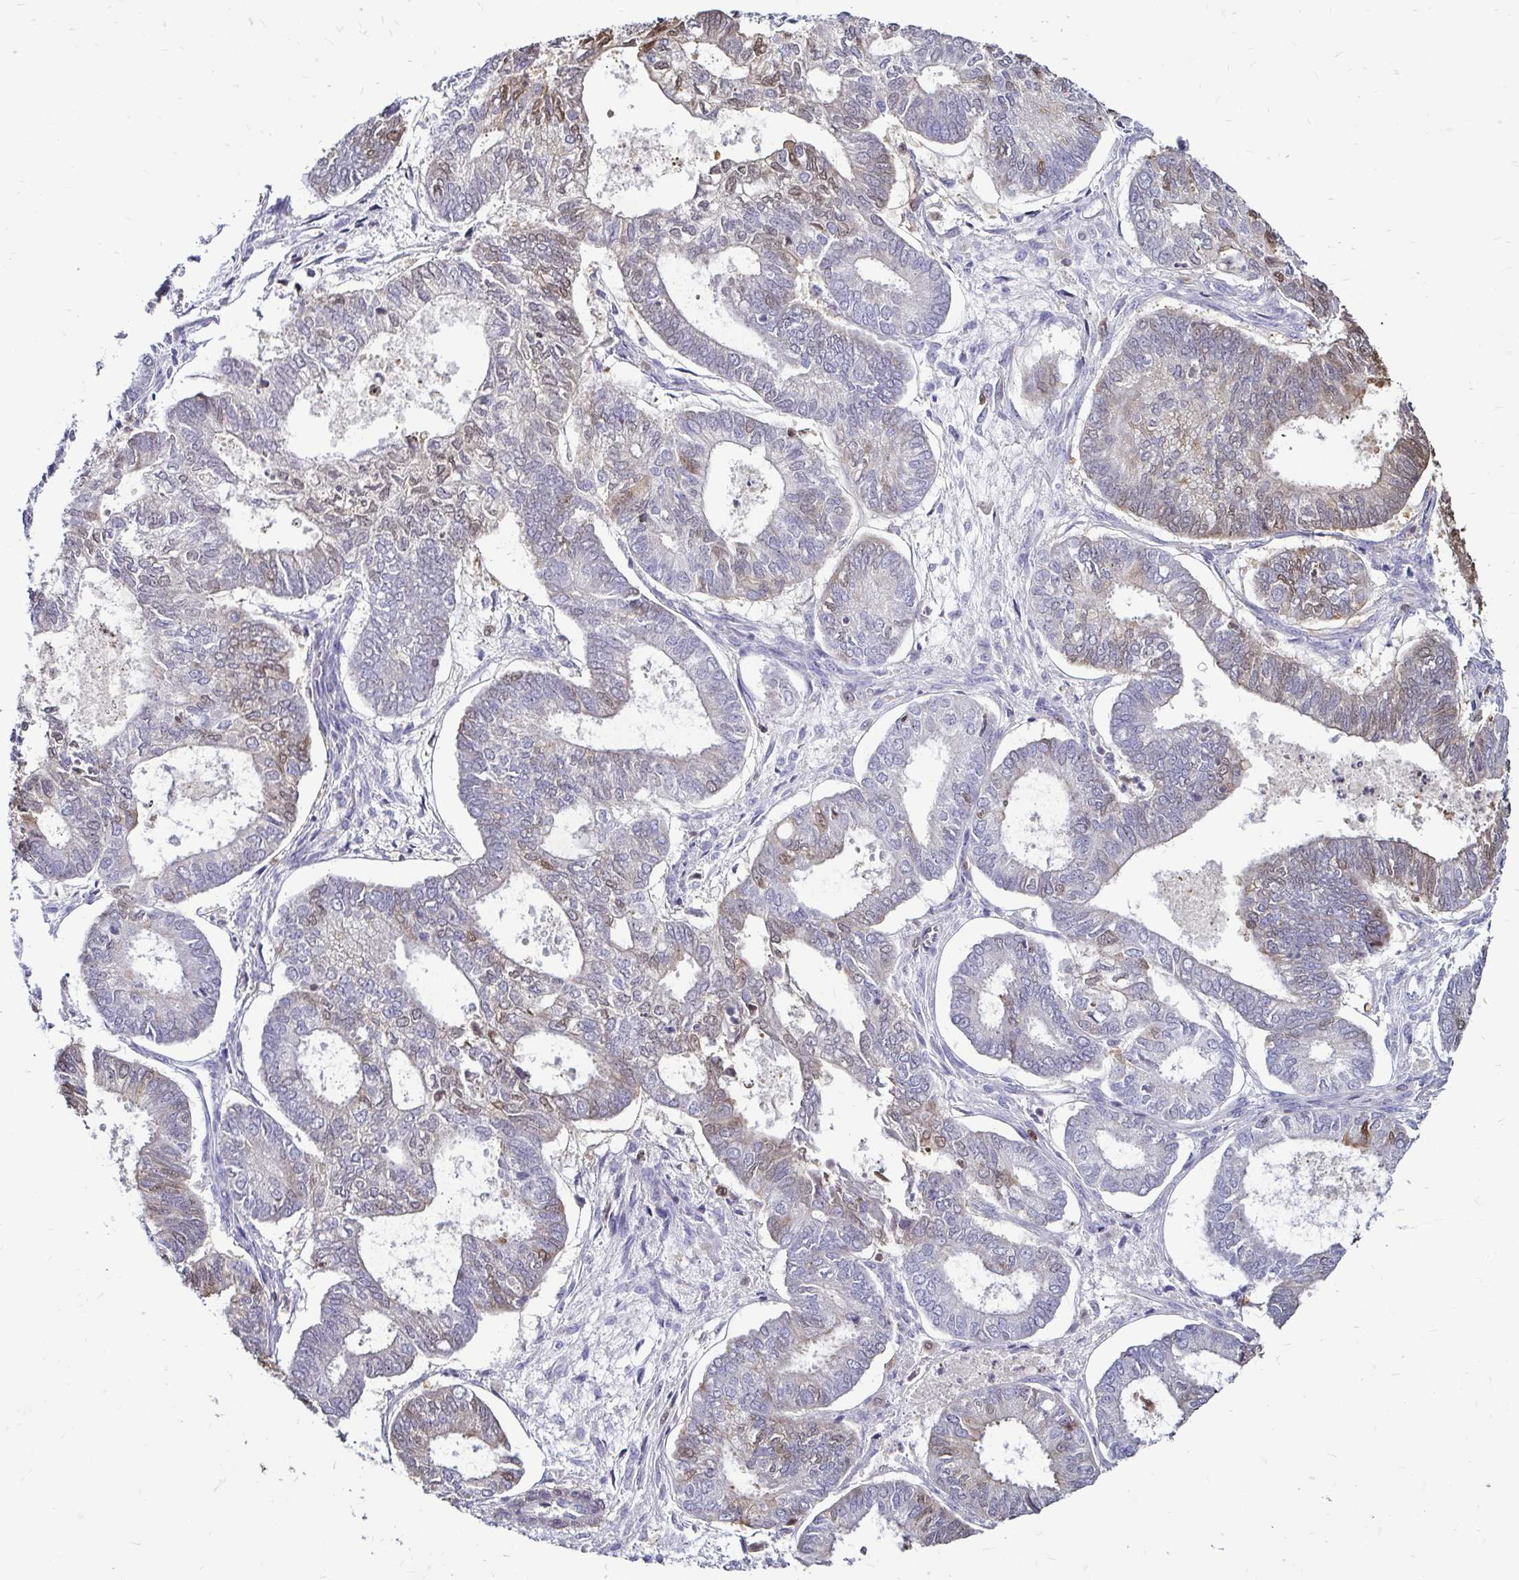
{"staining": {"intensity": "weak", "quantity": "25%-75%", "location": "nuclear"}, "tissue": "ovarian cancer", "cell_type": "Tumor cells", "image_type": "cancer", "snomed": [{"axis": "morphology", "description": "Carcinoma, endometroid"}, {"axis": "topography", "description": "Ovary"}], "caption": "Immunohistochemistry micrograph of ovarian cancer (endometroid carcinoma) stained for a protein (brown), which reveals low levels of weak nuclear positivity in approximately 25%-75% of tumor cells.", "gene": "ZFP1", "patient": {"sex": "female", "age": 64}}